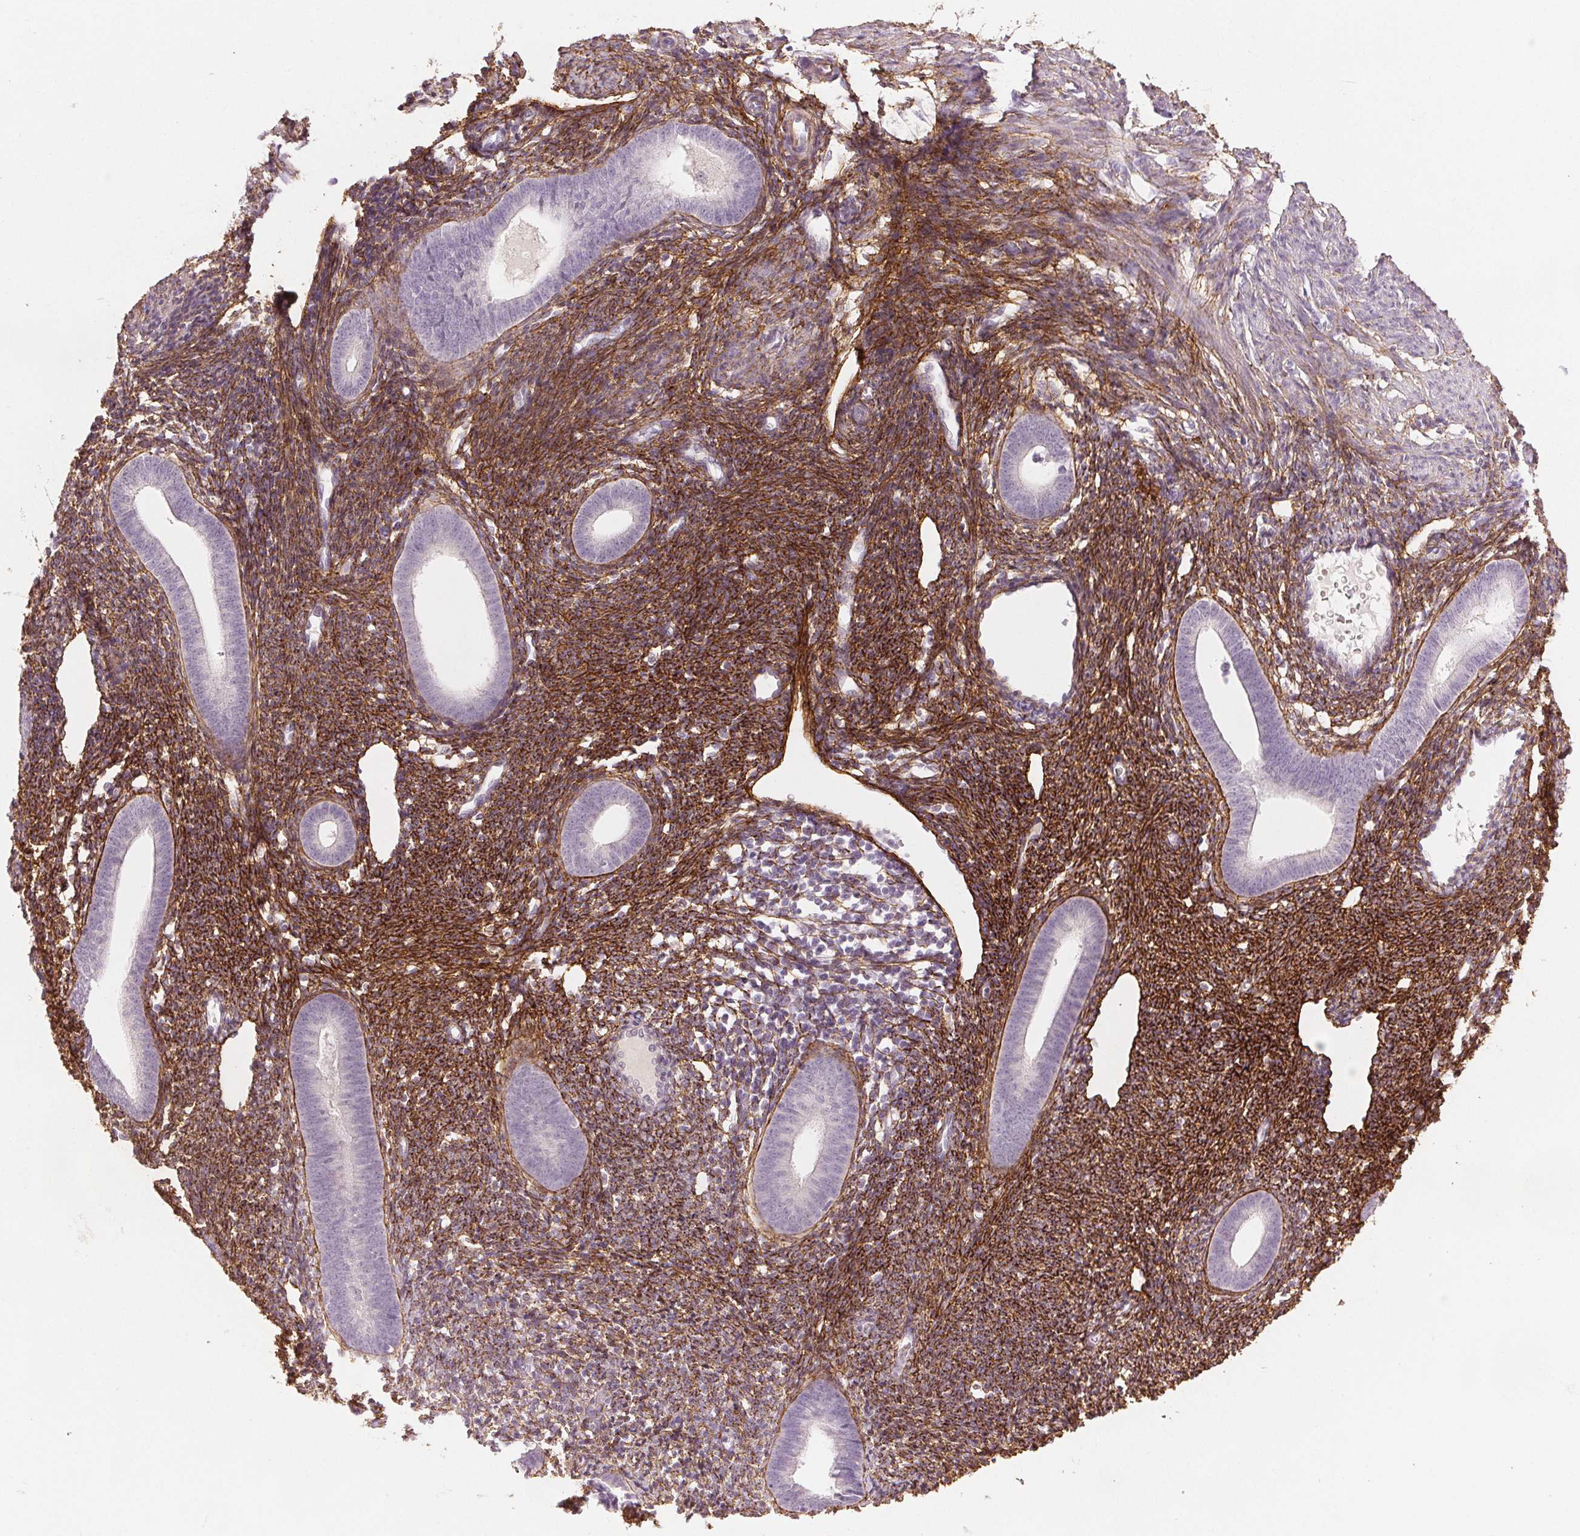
{"staining": {"intensity": "strong", "quantity": "25%-75%", "location": "cytoplasmic/membranous"}, "tissue": "endometrium", "cell_type": "Cells in endometrial stroma", "image_type": "normal", "snomed": [{"axis": "morphology", "description": "Normal tissue, NOS"}, {"axis": "topography", "description": "Endometrium"}], "caption": "Protein analysis of normal endometrium demonstrates strong cytoplasmic/membranous expression in about 25%-75% of cells in endometrial stroma. (Stains: DAB (3,3'-diaminobenzidine) in brown, nuclei in blue, Microscopy: brightfield microscopy at high magnification).", "gene": "FBN1", "patient": {"sex": "female", "age": 39}}